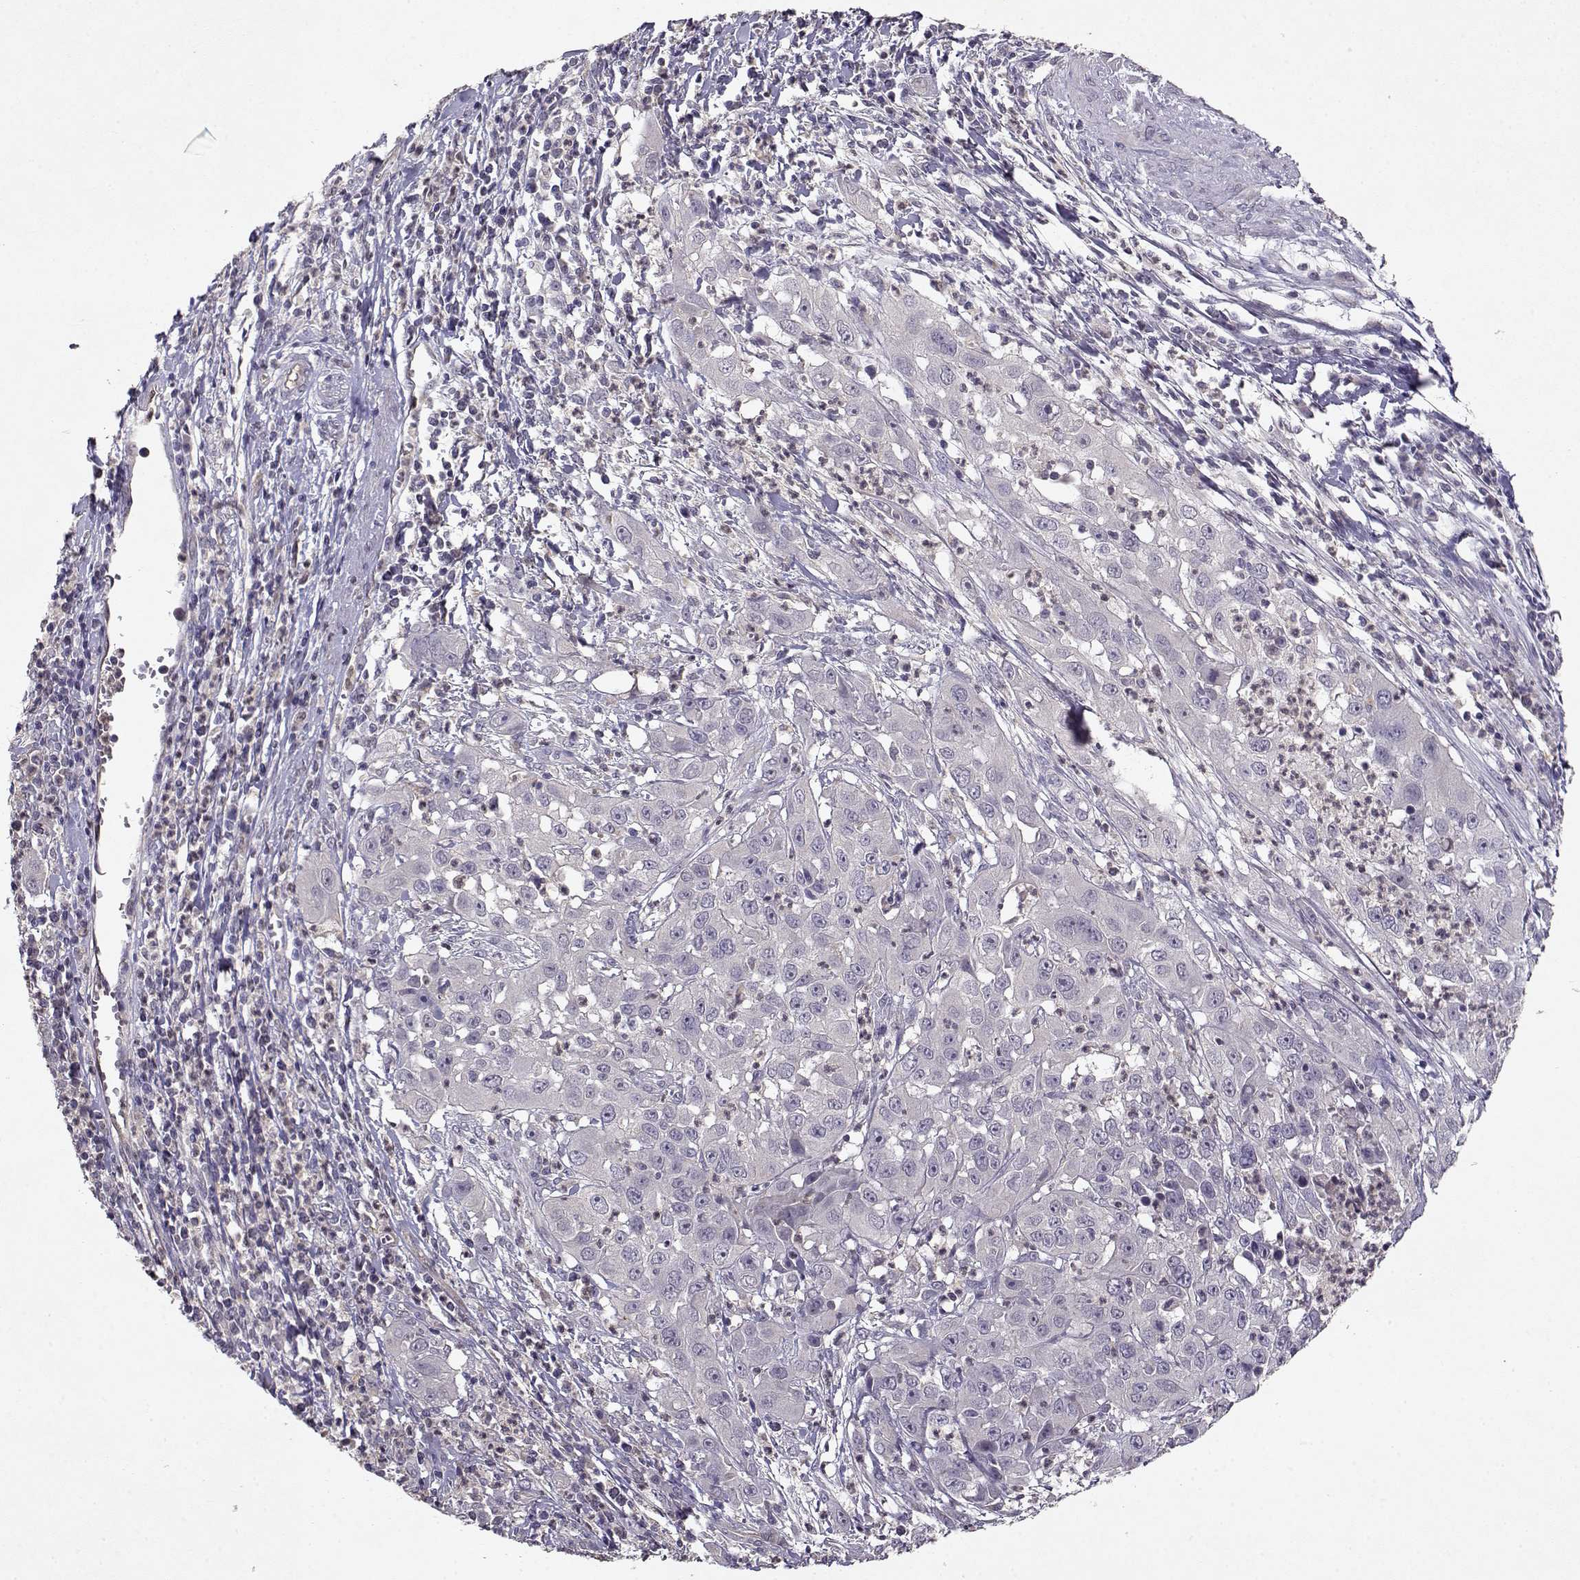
{"staining": {"intensity": "negative", "quantity": "none", "location": "none"}, "tissue": "cervical cancer", "cell_type": "Tumor cells", "image_type": "cancer", "snomed": [{"axis": "morphology", "description": "Squamous cell carcinoma, NOS"}, {"axis": "topography", "description": "Cervix"}], "caption": "Tumor cells are negative for brown protein staining in cervical cancer.", "gene": "BMX", "patient": {"sex": "female", "age": 32}}